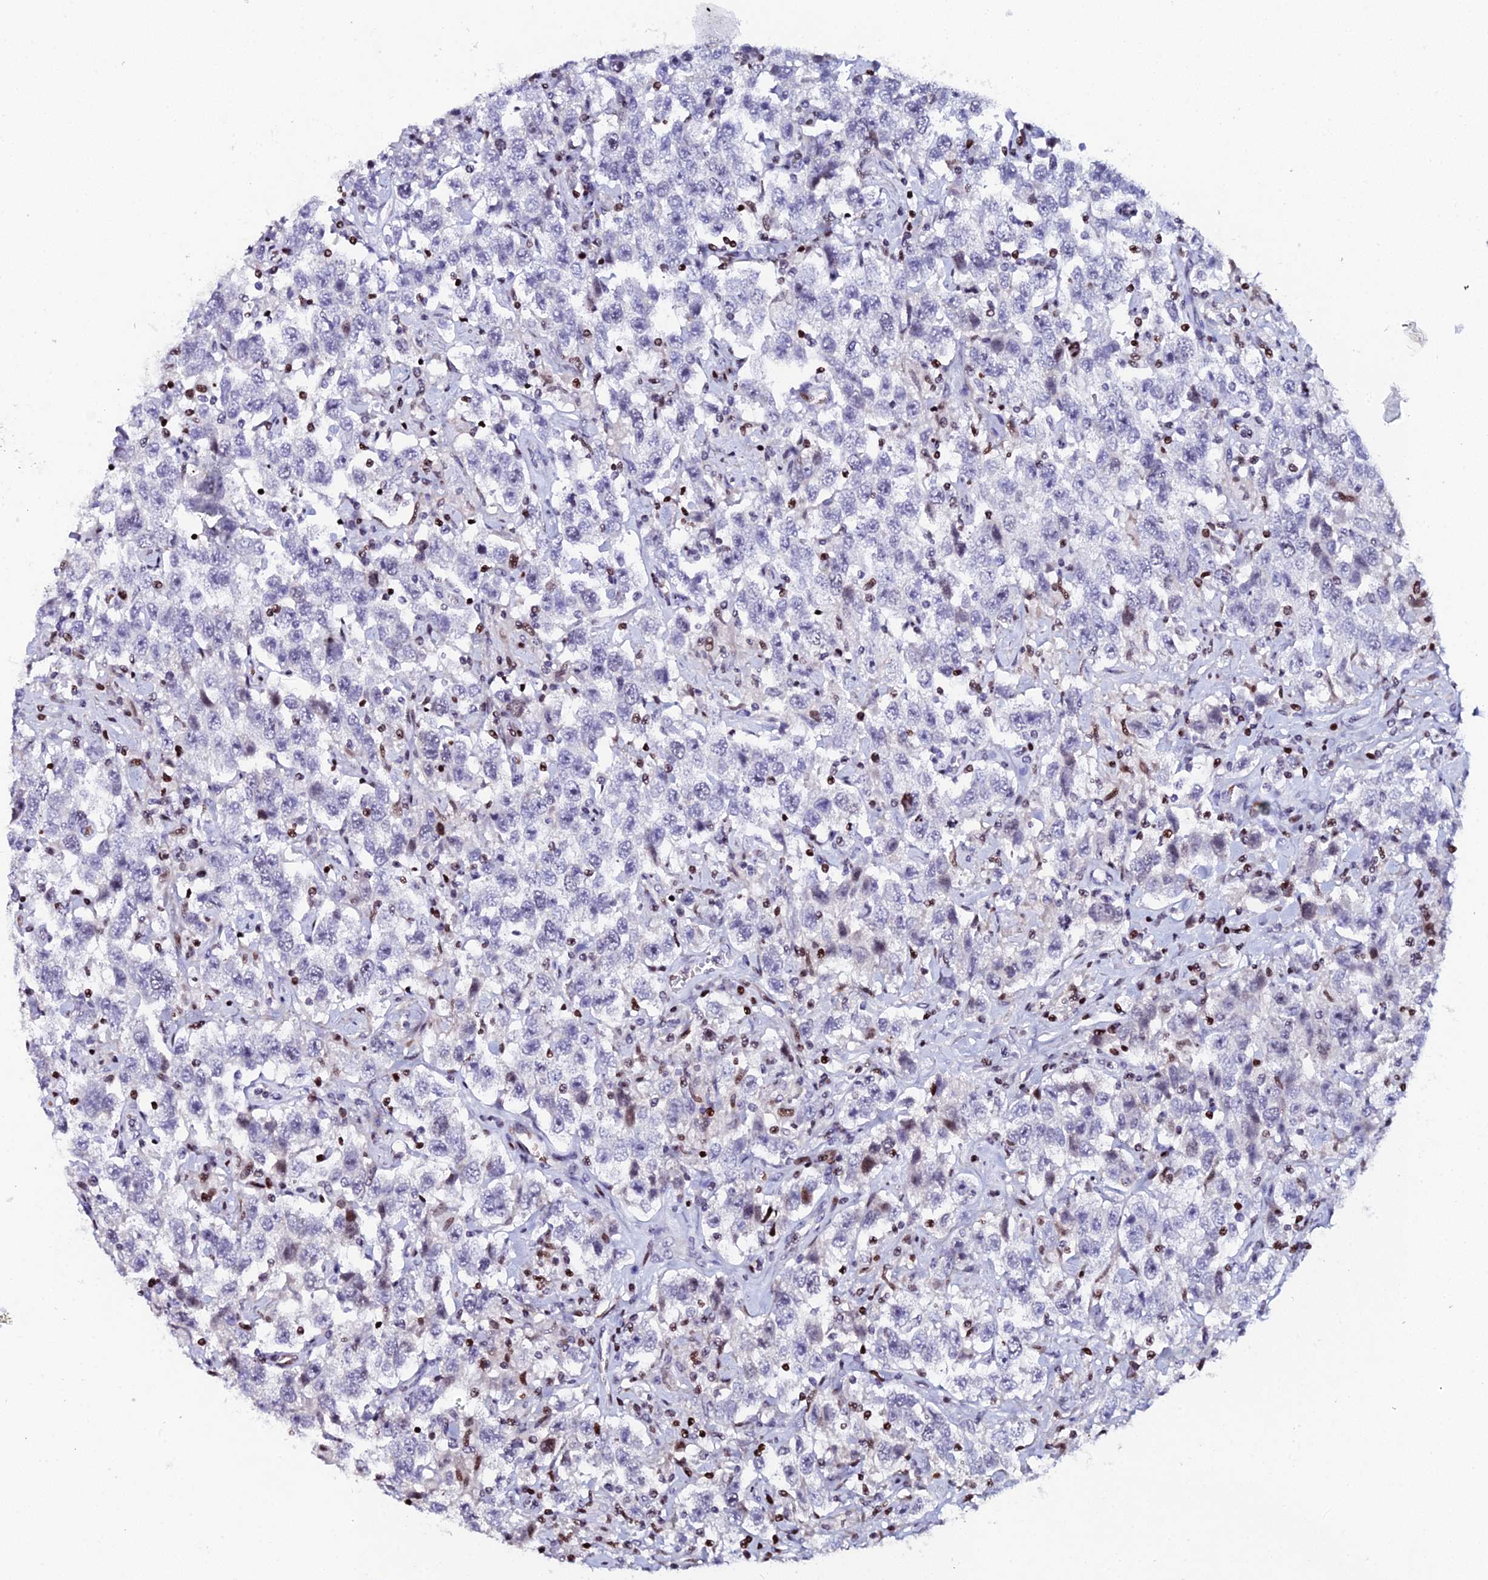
{"staining": {"intensity": "negative", "quantity": "none", "location": "none"}, "tissue": "testis cancer", "cell_type": "Tumor cells", "image_type": "cancer", "snomed": [{"axis": "morphology", "description": "Seminoma, NOS"}, {"axis": "topography", "description": "Testis"}], "caption": "Immunohistochemistry (IHC) of seminoma (testis) shows no staining in tumor cells. (Brightfield microscopy of DAB (3,3'-diaminobenzidine) immunohistochemistry at high magnification).", "gene": "MYNN", "patient": {"sex": "male", "age": 41}}